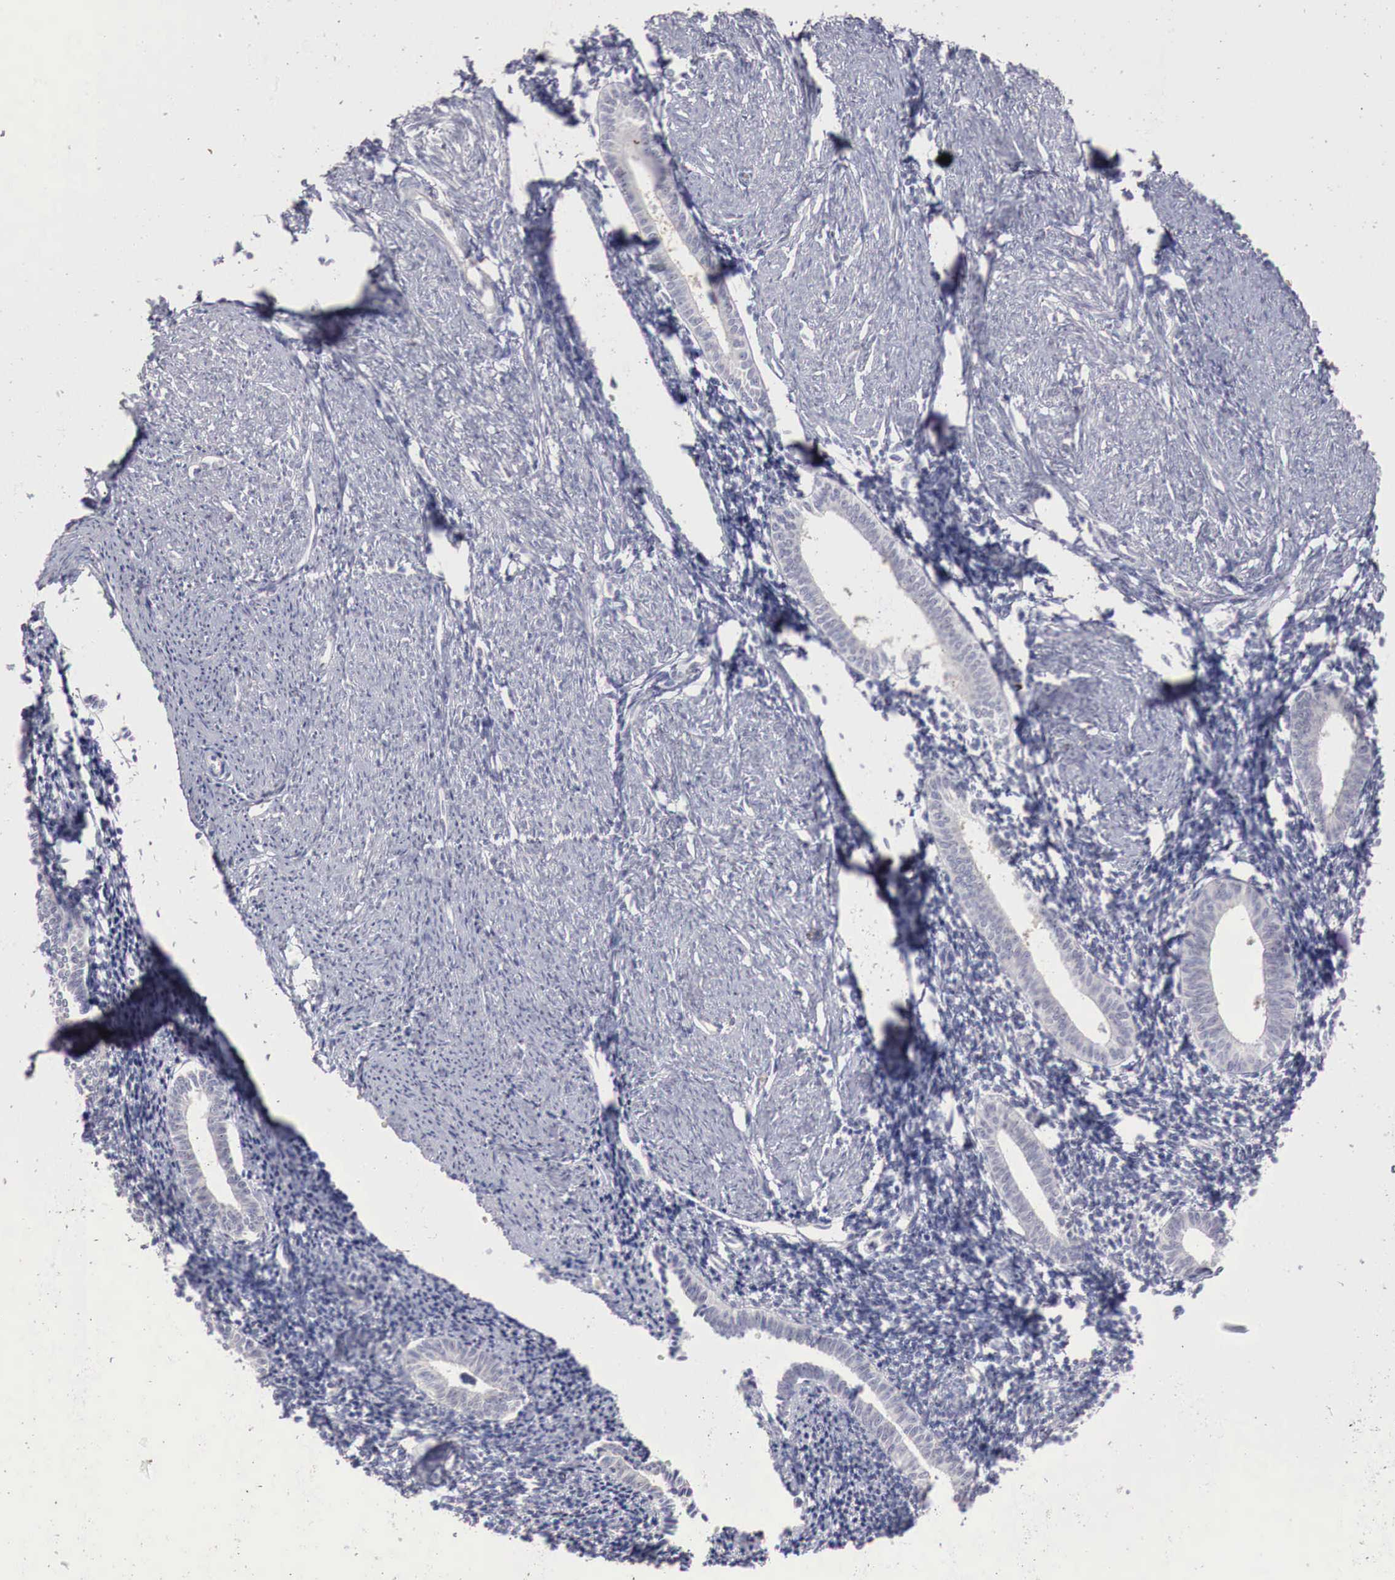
{"staining": {"intensity": "negative", "quantity": "none", "location": "none"}, "tissue": "endometrium", "cell_type": "Cells in endometrial stroma", "image_type": "normal", "snomed": [{"axis": "morphology", "description": "Normal tissue, NOS"}, {"axis": "topography", "description": "Endometrium"}], "caption": "DAB immunohistochemical staining of unremarkable endometrium shows no significant staining in cells in endometrial stroma.", "gene": "GATA1", "patient": {"sex": "female", "age": 52}}